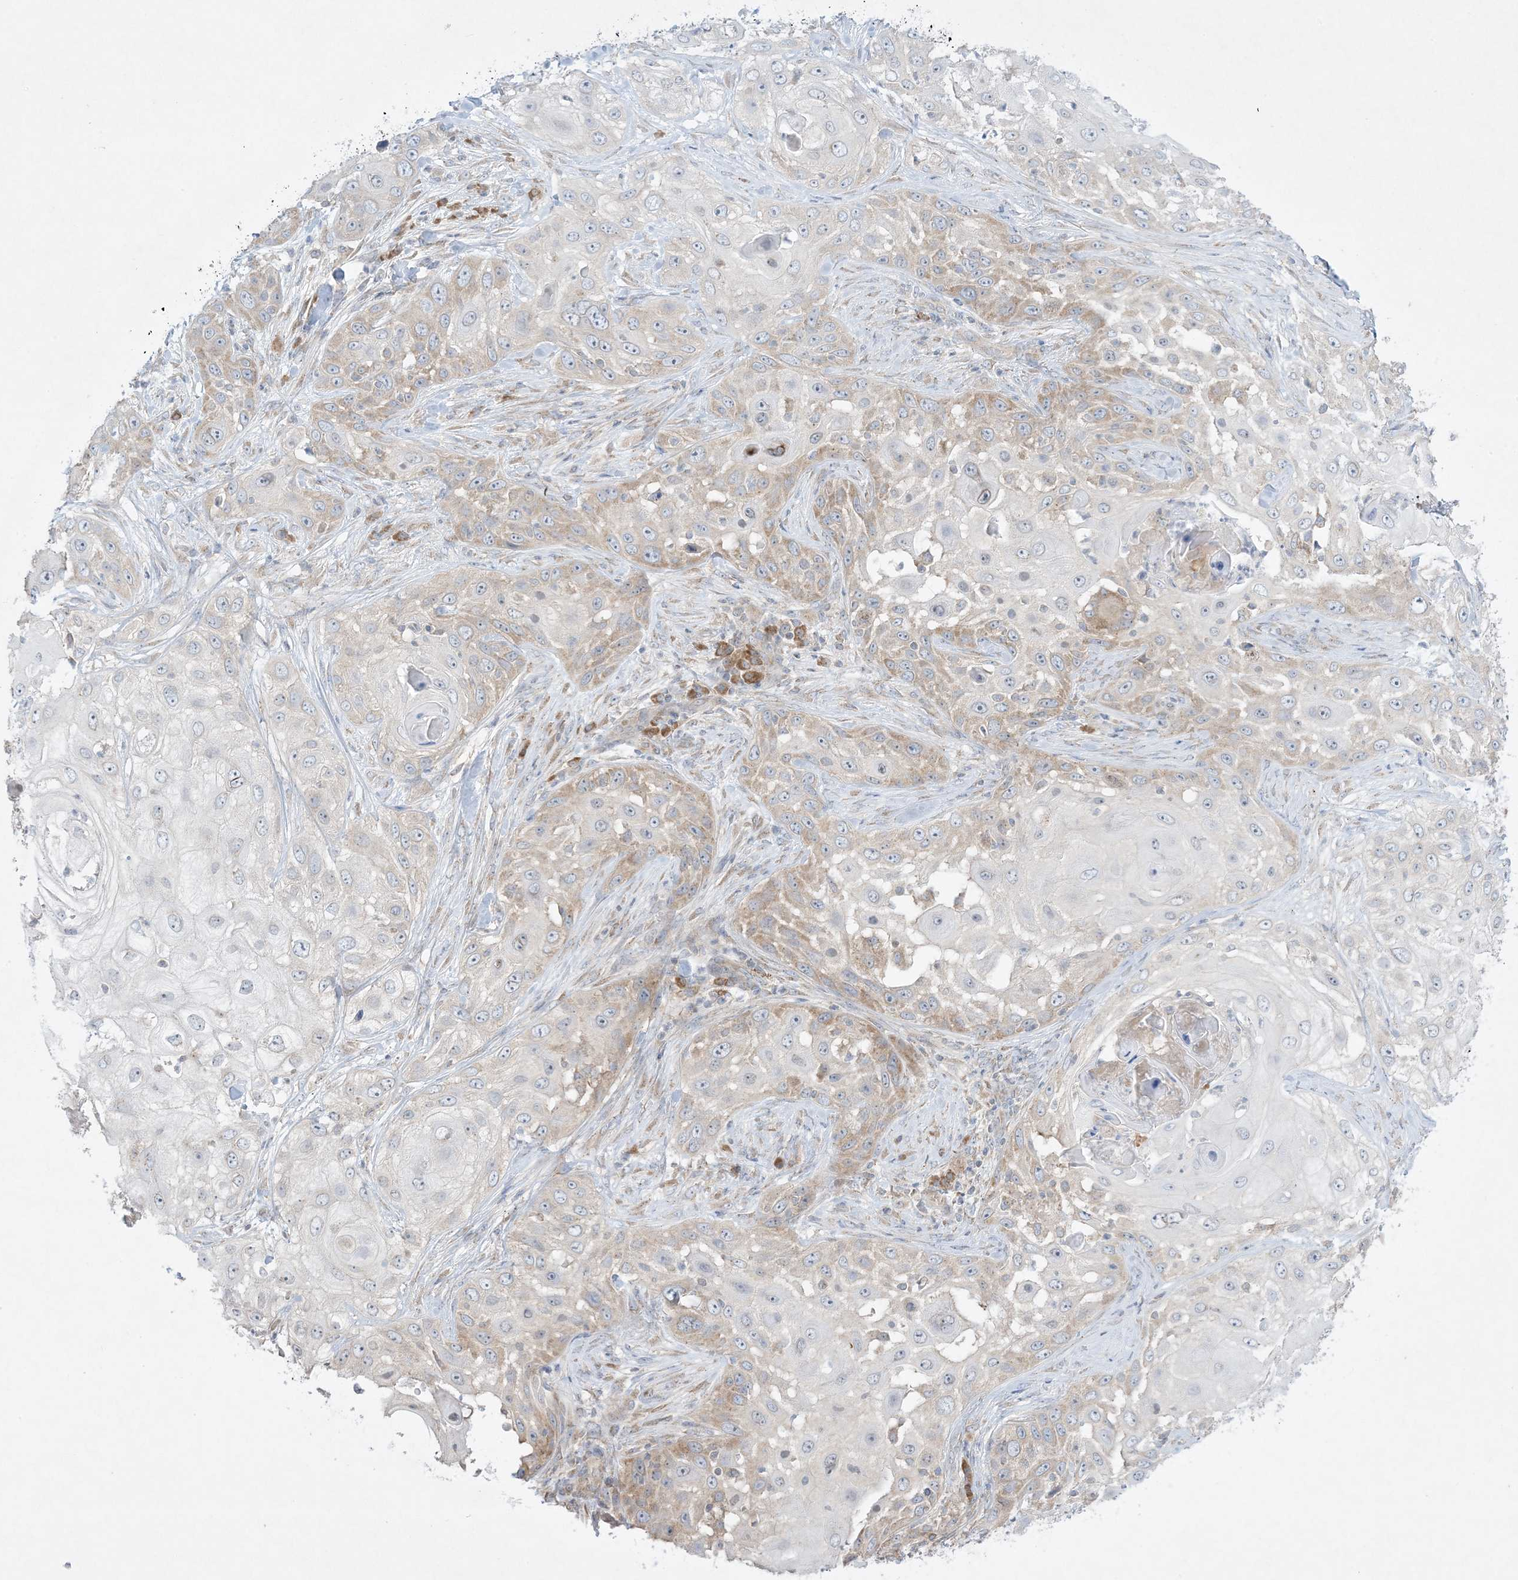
{"staining": {"intensity": "moderate", "quantity": "25%-75%", "location": "cytoplasmic/membranous"}, "tissue": "skin cancer", "cell_type": "Tumor cells", "image_type": "cancer", "snomed": [{"axis": "morphology", "description": "Squamous cell carcinoma, NOS"}, {"axis": "topography", "description": "Skin"}], "caption": "Tumor cells show moderate cytoplasmic/membranous expression in about 25%-75% of cells in skin squamous cell carcinoma.", "gene": "RPP40", "patient": {"sex": "female", "age": 44}}